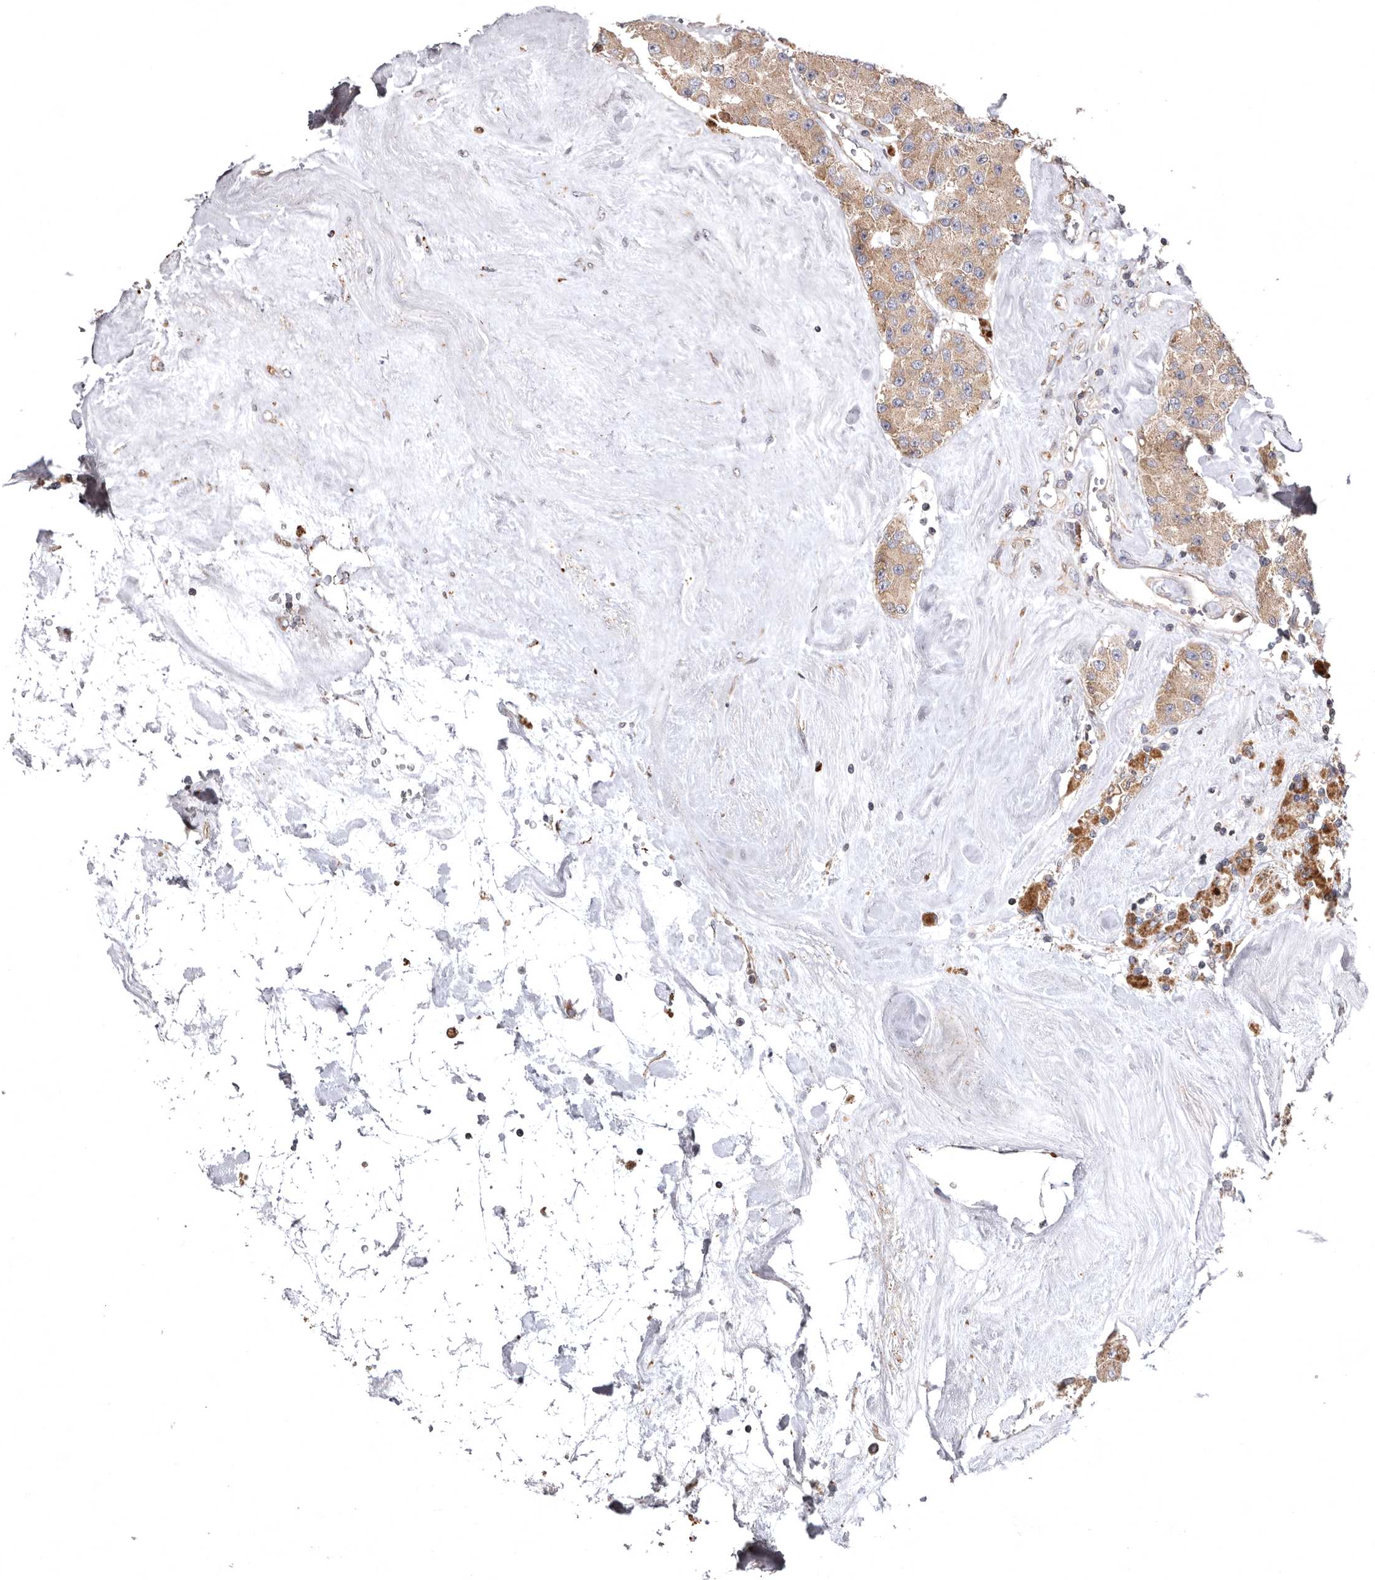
{"staining": {"intensity": "moderate", "quantity": ">75%", "location": "cytoplasmic/membranous"}, "tissue": "carcinoid", "cell_type": "Tumor cells", "image_type": "cancer", "snomed": [{"axis": "morphology", "description": "Carcinoid, malignant, NOS"}, {"axis": "topography", "description": "Pancreas"}], "caption": "Malignant carcinoid tissue displays moderate cytoplasmic/membranous staining in about >75% of tumor cells", "gene": "ADCY2", "patient": {"sex": "male", "age": 41}}